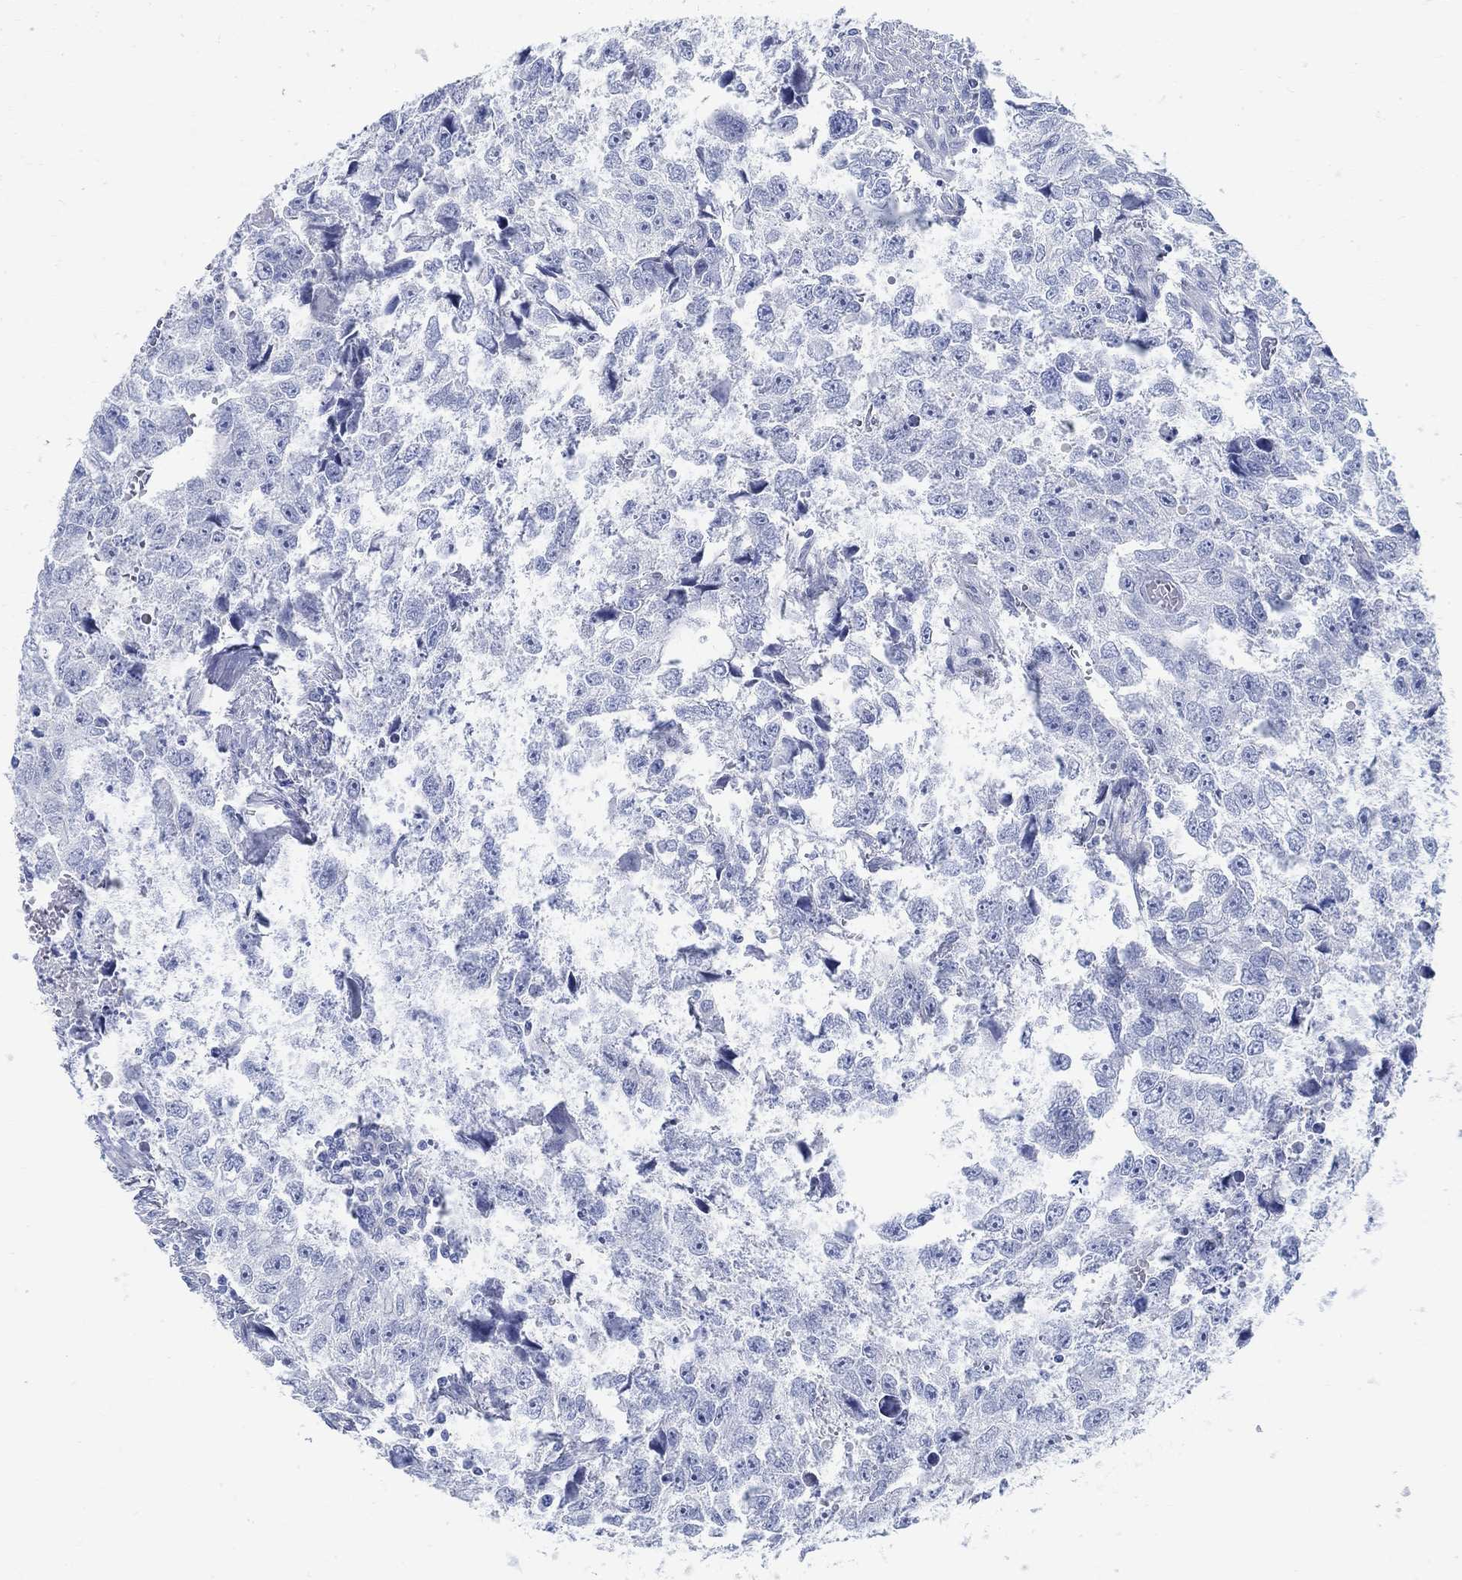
{"staining": {"intensity": "negative", "quantity": "none", "location": "none"}, "tissue": "testis cancer", "cell_type": "Tumor cells", "image_type": "cancer", "snomed": [{"axis": "morphology", "description": "Carcinoma, Embryonal, NOS"}, {"axis": "morphology", "description": "Teratoma, malignant, NOS"}, {"axis": "topography", "description": "Testis"}], "caption": "The immunohistochemistry histopathology image has no significant positivity in tumor cells of testis teratoma (malignant) tissue.", "gene": "RBM20", "patient": {"sex": "male", "age": 44}}